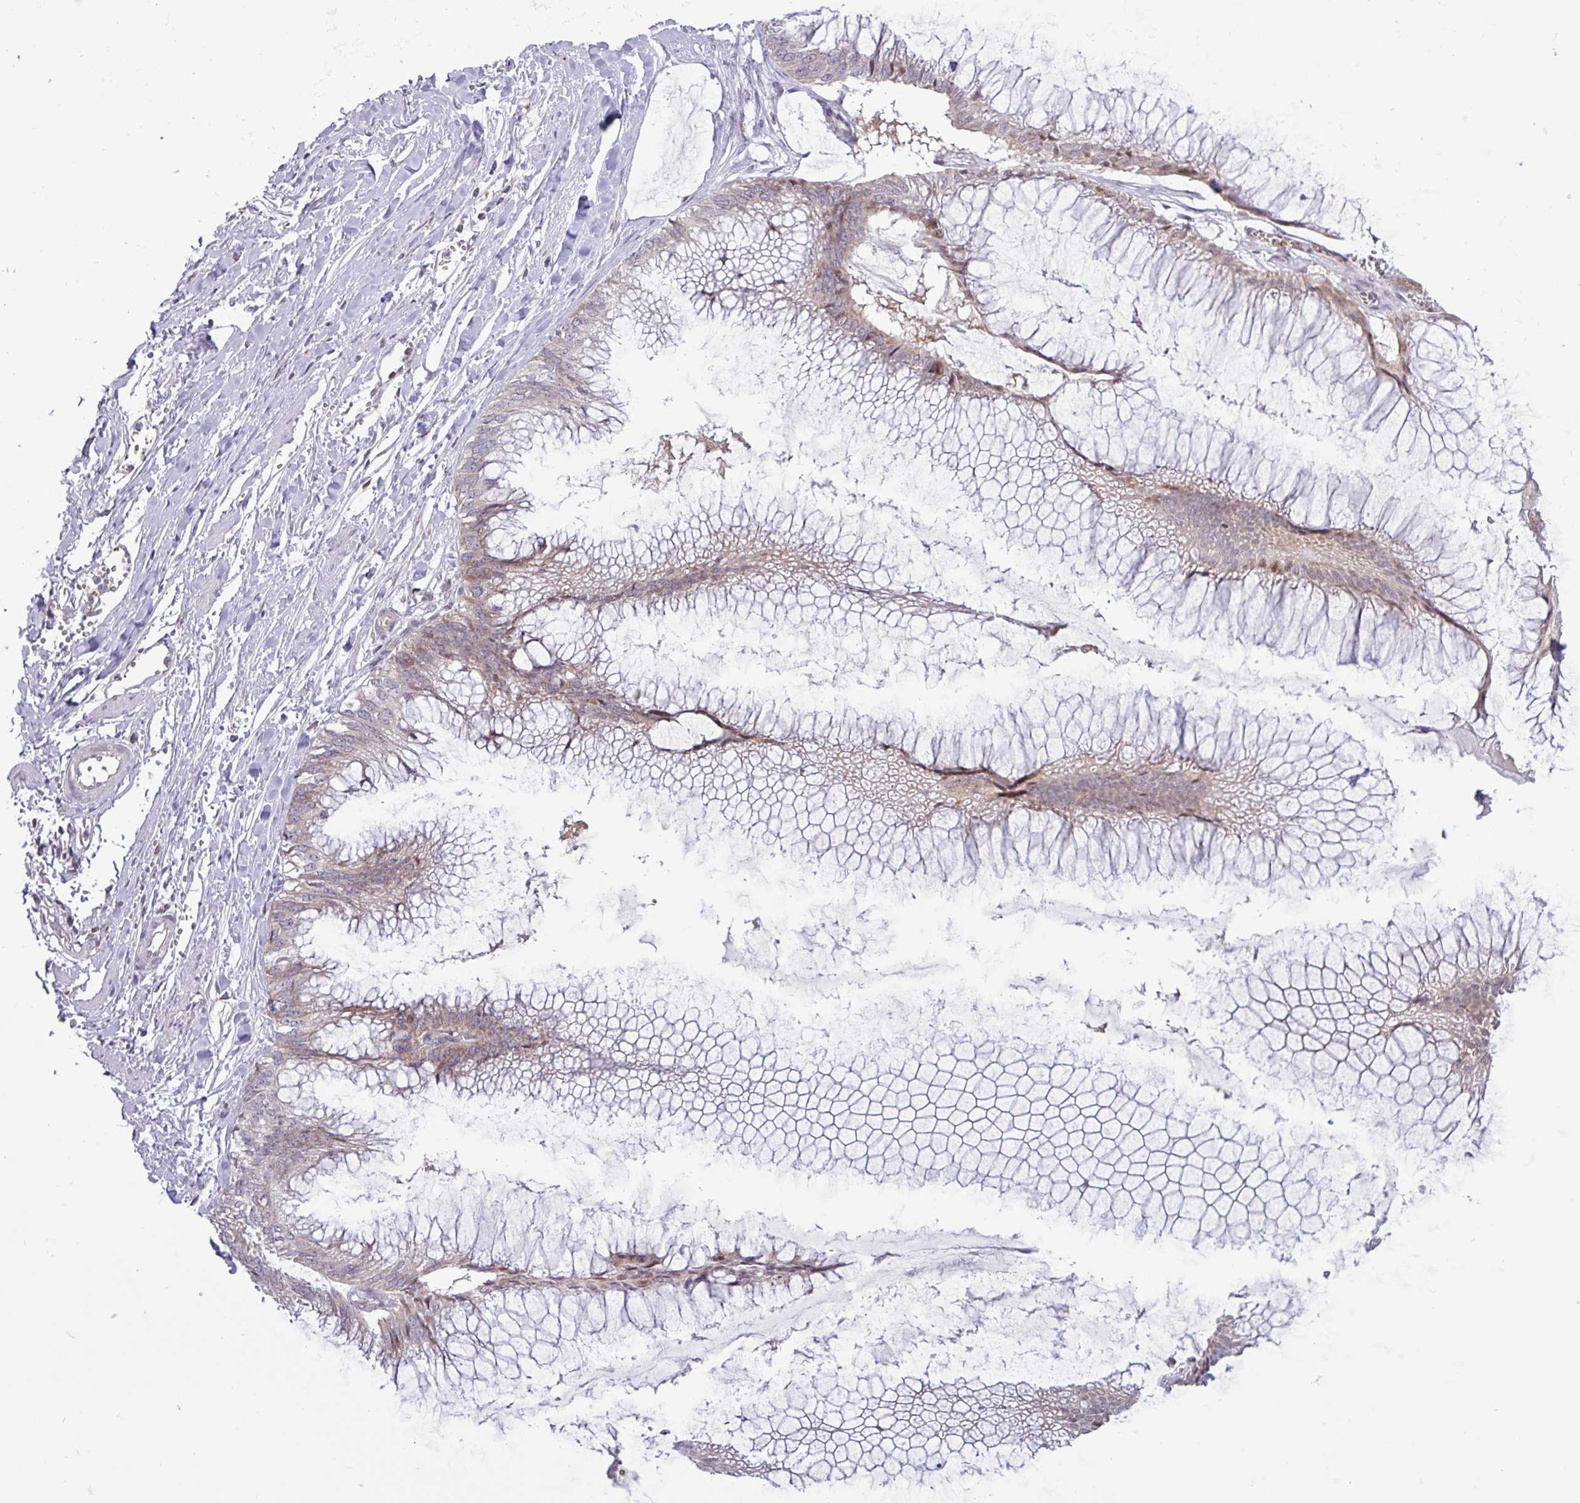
{"staining": {"intensity": "weak", "quantity": "25%-75%", "location": "cytoplasmic/membranous"}, "tissue": "ovarian cancer", "cell_type": "Tumor cells", "image_type": "cancer", "snomed": [{"axis": "morphology", "description": "Cystadenocarcinoma, mucinous, NOS"}, {"axis": "topography", "description": "Ovary"}], "caption": "Brown immunohistochemical staining in mucinous cystadenocarcinoma (ovarian) demonstrates weak cytoplasmic/membranous expression in about 25%-75% of tumor cells.", "gene": "RTL3", "patient": {"sex": "female", "age": 44}}